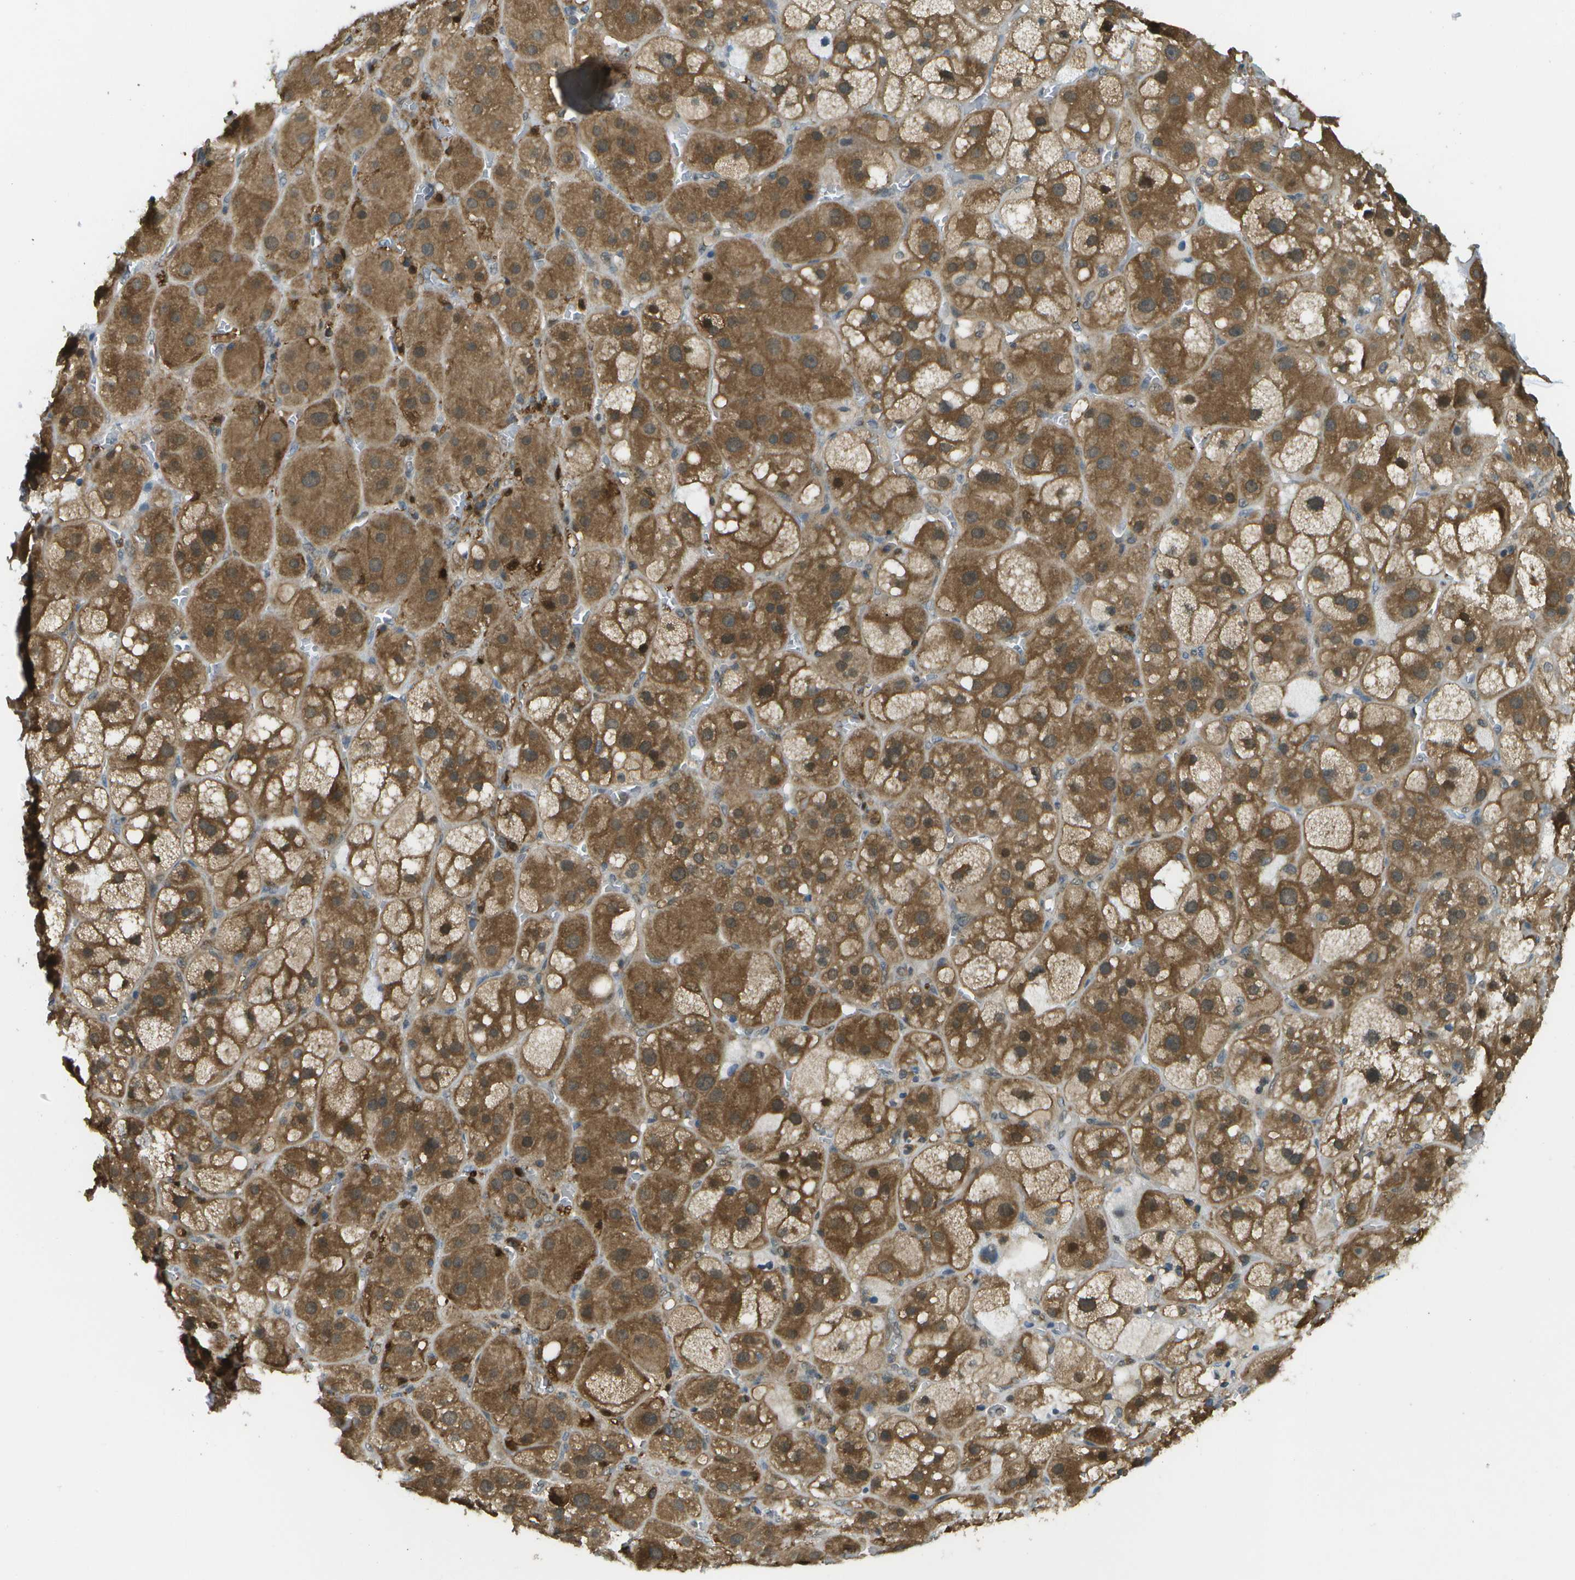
{"staining": {"intensity": "moderate", "quantity": ">75%", "location": "cytoplasmic/membranous"}, "tissue": "adrenal gland", "cell_type": "Glandular cells", "image_type": "normal", "snomed": [{"axis": "morphology", "description": "Normal tissue, NOS"}, {"axis": "topography", "description": "Adrenal gland"}], "caption": "Protein staining of unremarkable adrenal gland demonstrates moderate cytoplasmic/membranous expression in about >75% of glandular cells. Using DAB (3,3'-diaminobenzidine) (brown) and hematoxylin (blue) stains, captured at high magnification using brightfield microscopy.", "gene": "CDH23", "patient": {"sex": "female", "age": 47}}